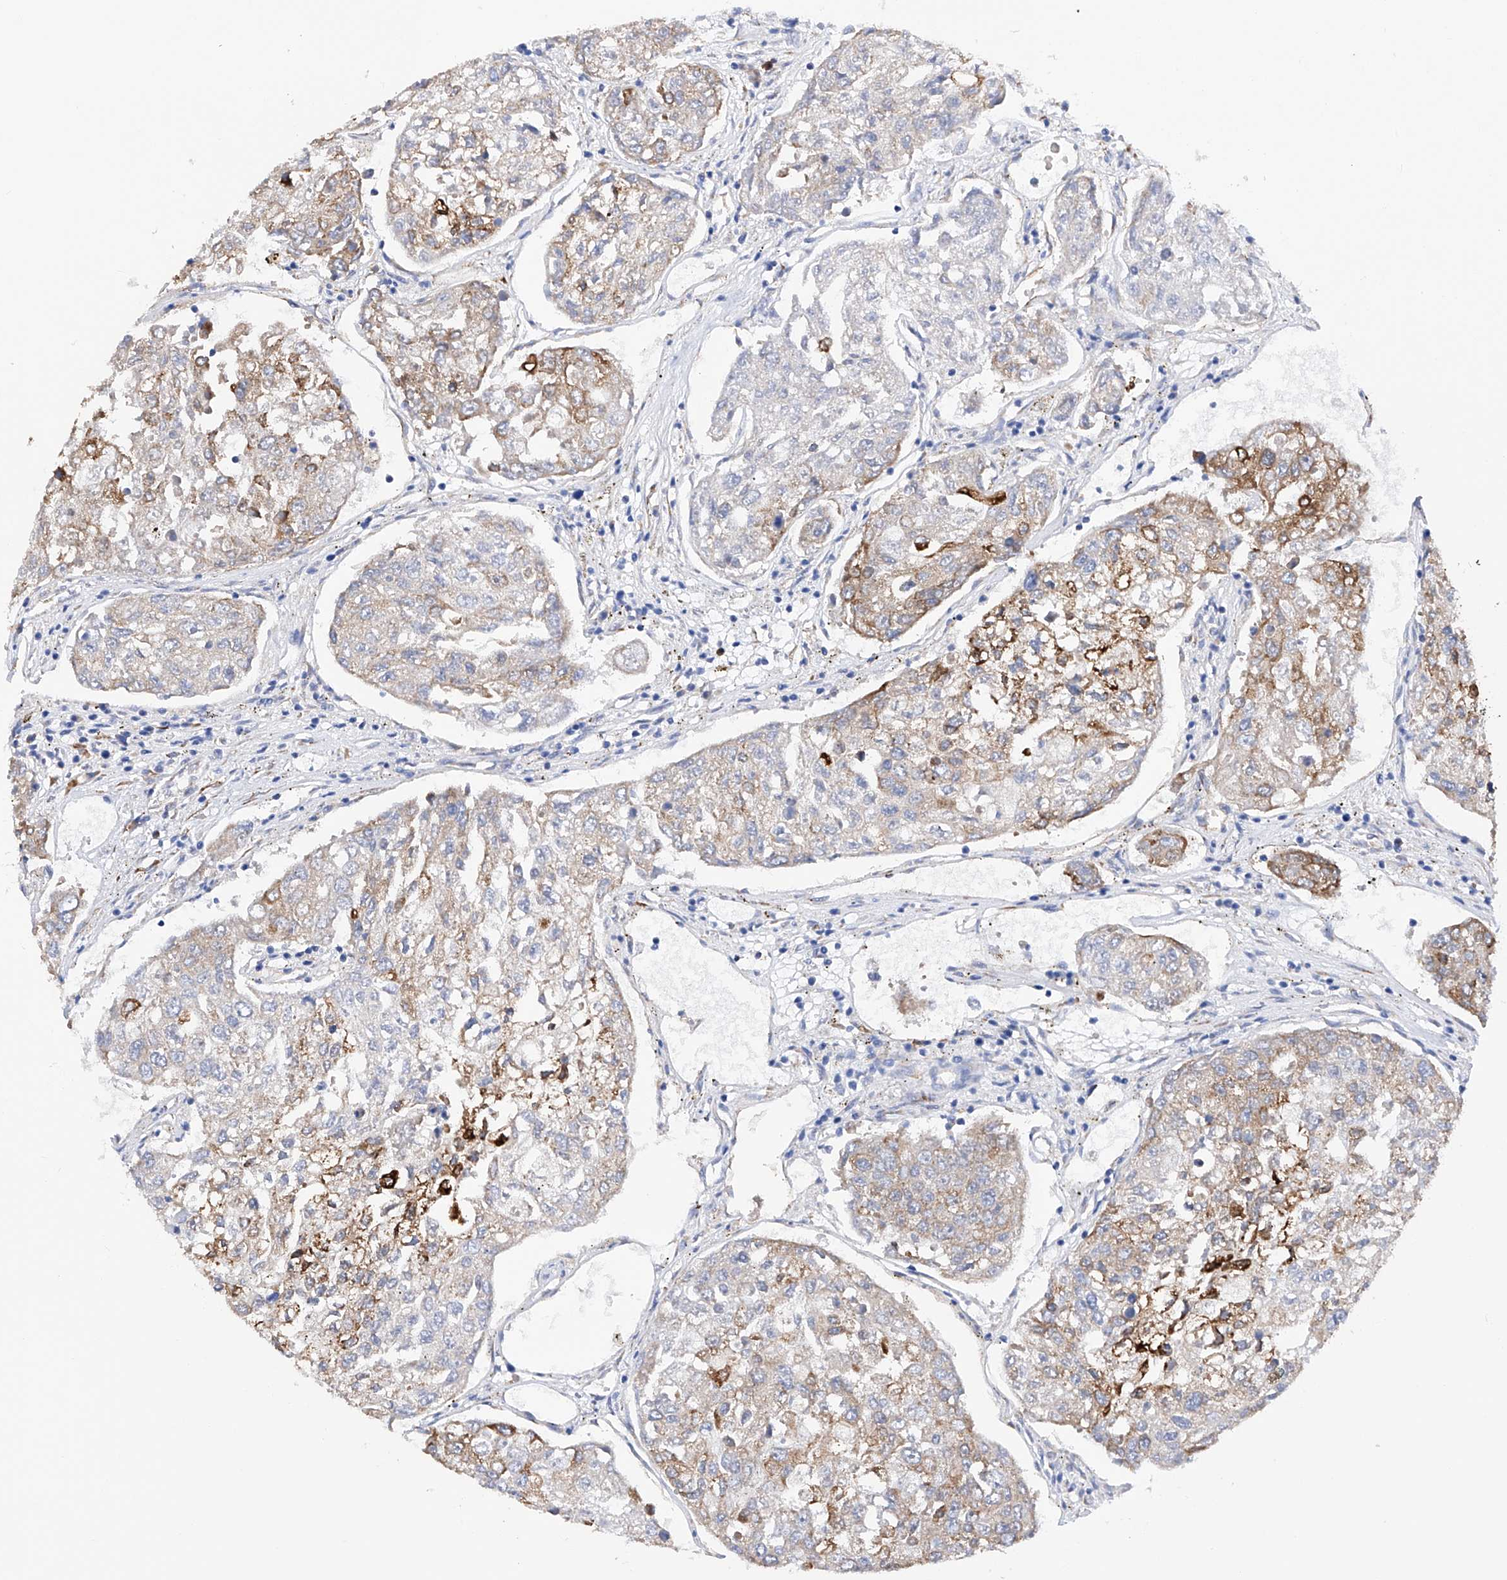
{"staining": {"intensity": "moderate", "quantity": "<25%", "location": "cytoplasmic/membranous"}, "tissue": "urothelial cancer", "cell_type": "Tumor cells", "image_type": "cancer", "snomed": [{"axis": "morphology", "description": "Urothelial carcinoma, High grade"}, {"axis": "topography", "description": "Lymph node"}, {"axis": "topography", "description": "Urinary bladder"}], "caption": "Immunohistochemistry photomicrograph of urothelial cancer stained for a protein (brown), which demonstrates low levels of moderate cytoplasmic/membranous expression in about <25% of tumor cells.", "gene": "PDIA5", "patient": {"sex": "male", "age": 51}}